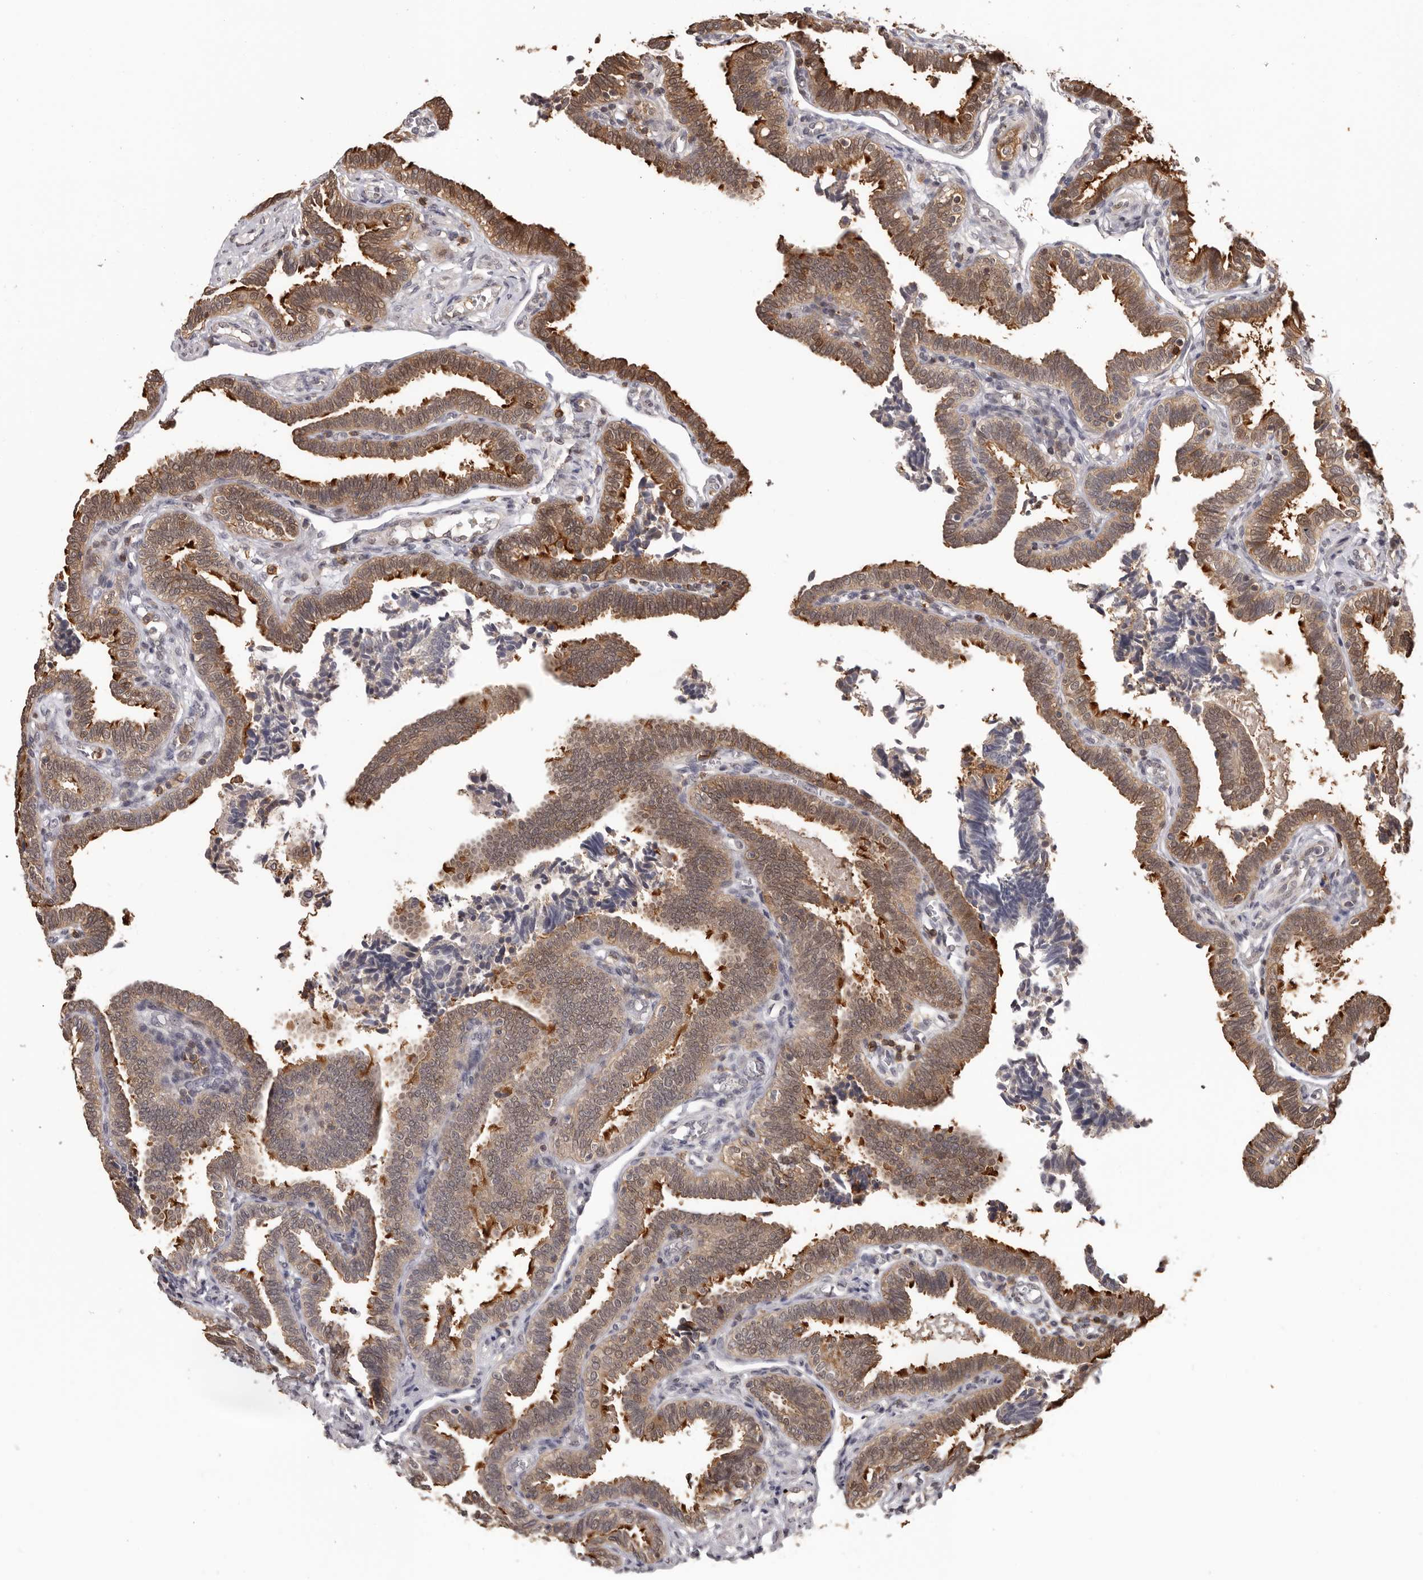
{"staining": {"intensity": "moderate", "quantity": ">75%", "location": "cytoplasmic/membranous"}, "tissue": "fallopian tube", "cell_type": "Glandular cells", "image_type": "normal", "snomed": [{"axis": "morphology", "description": "Normal tissue, NOS"}, {"axis": "topography", "description": "Fallopian tube"}], "caption": "A brown stain highlights moderate cytoplasmic/membranous positivity of a protein in glandular cells of benign fallopian tube.", "gene": "PRR12", "patient": {"sex": "female", "age": 39}}